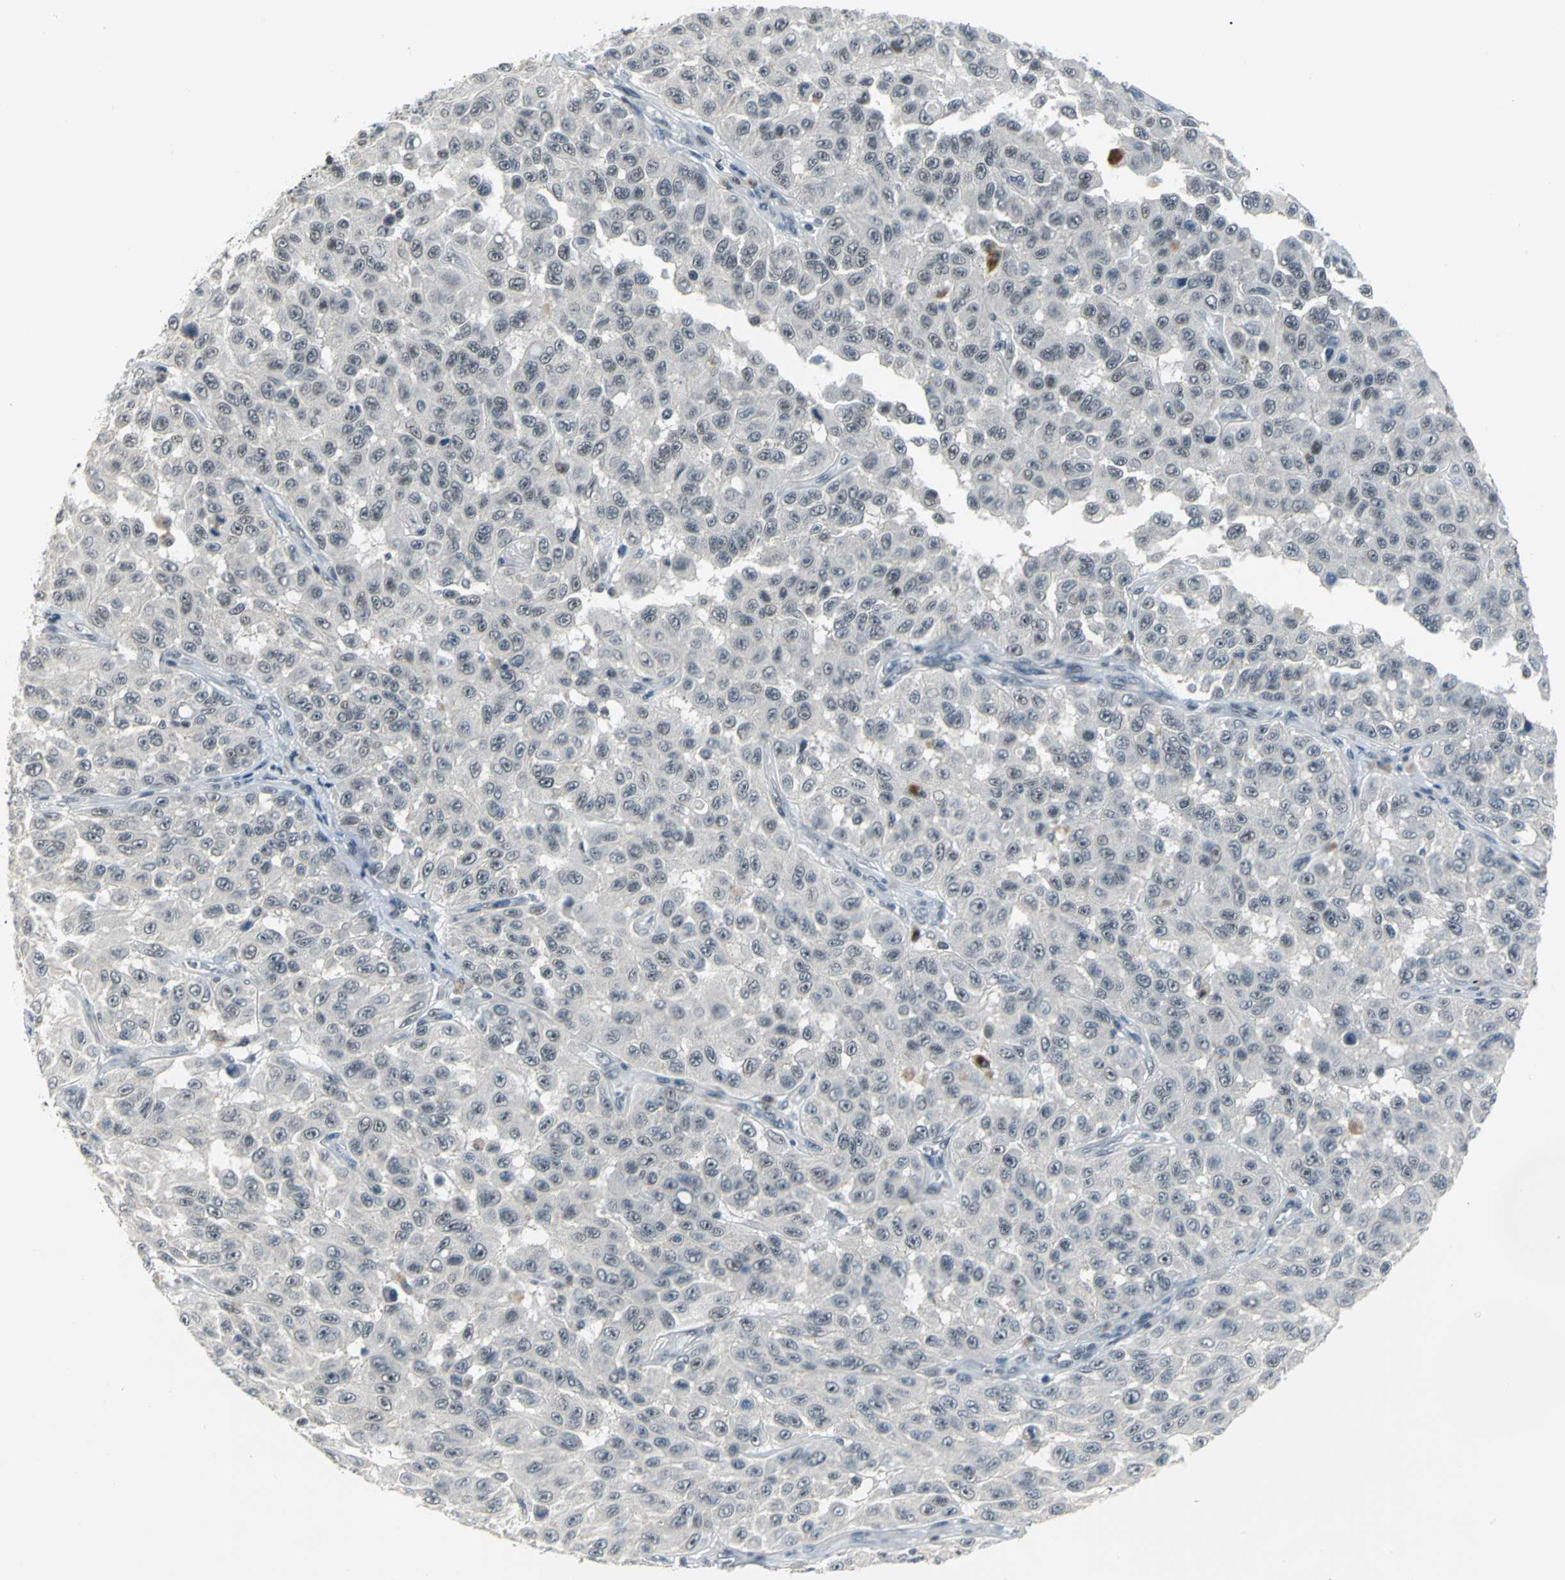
{"staining": {"intensity": "weak", "quantity": ">75%", "location": "nuclear"}, "tissue": "melanoma", "cell_type": "Tumor cells", "image_type": "cancer", "snomed": [{"axis": "morphology", "description": "Malignant melanoma, NOS"}, {"axis": "topography", "description": "Skin"}], "caption": "This is a micrograph of immunohistochemistry (IHC) staining of malignant melanoma, which shows weak expression in the nuclear of tumor cells.", "gene": "GLI3", "patient": {"sex": "male", "age": 30}}